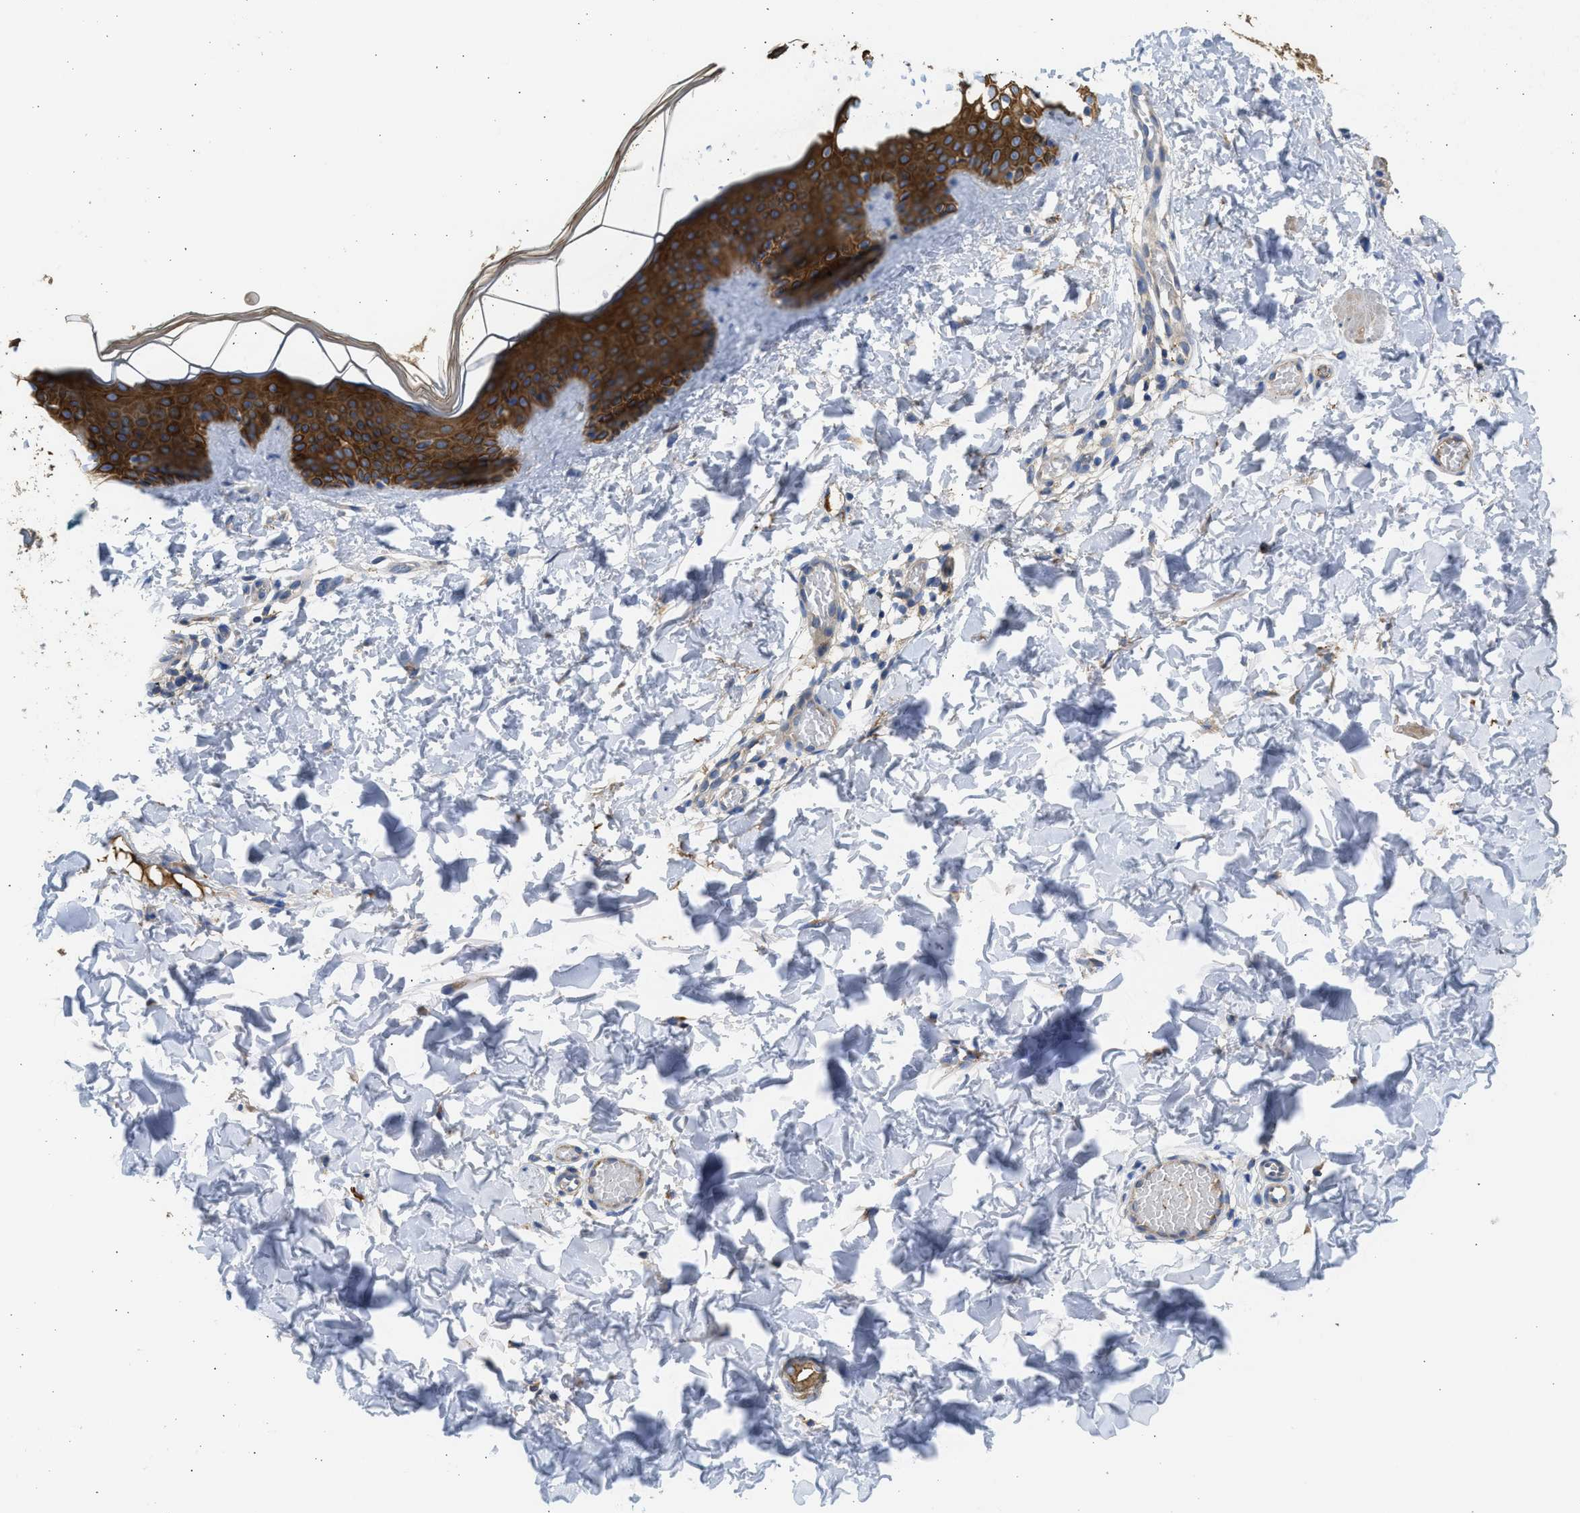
{"staining": {"intensity": "weak", "quantity": ">75%", "location": "cytoplasmic/membranous"}, "tissue": "skin", "cell_type": "Fibroblasts", "image_type": "normal", "snomed": [{"axis": "morphology", "description": "Normal tissue, NOS"}, {"axis": "topography", "description": "Skin"}], "caption": "IHC (DAB) staining of benign human skin reveals weak cytoplasmic/membranous protein expression in about >75% of fibroblasts.", "gene": "CSRNP2", "patient": {"sex": "male", "age": 30}}